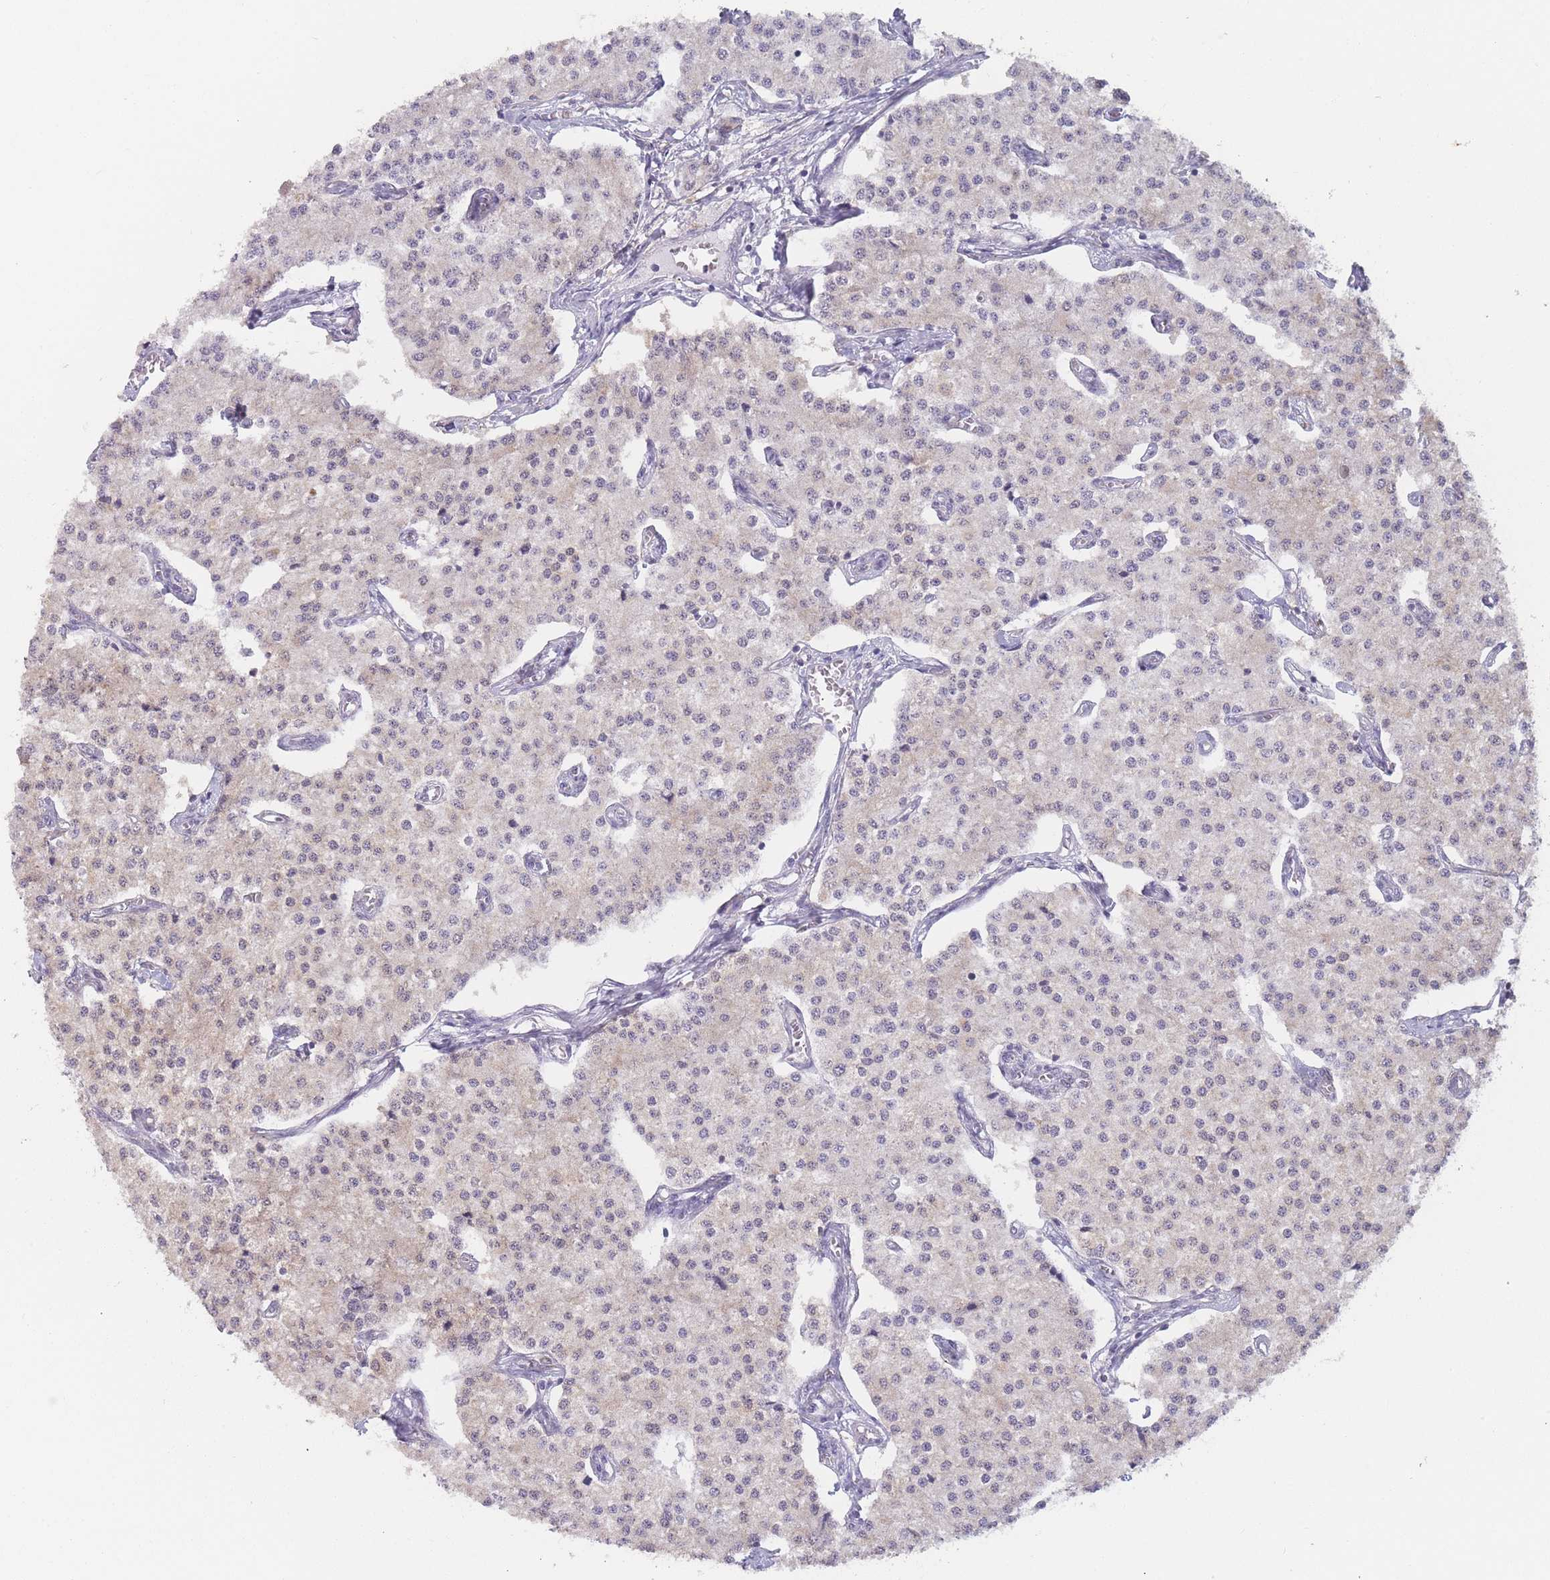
{"staining": {"intensity": "negative", "quantity": "none", "location": "none"}, "tissue": "carcinoid", "cell_type": "Tumor cells", "image_type": "cancer", "snomed": [{"axis": "morphology", "description": "Carcinoid, malignant, NOS"}, {"axis": "topography", "description": "Colon"}], "caption": "This is an immunohistochemistry photomicrograph of carcinoid. There is no positivity in tumor cells.", "gene": "MRI1", "patient": {"sex": "female", "age": 52}}